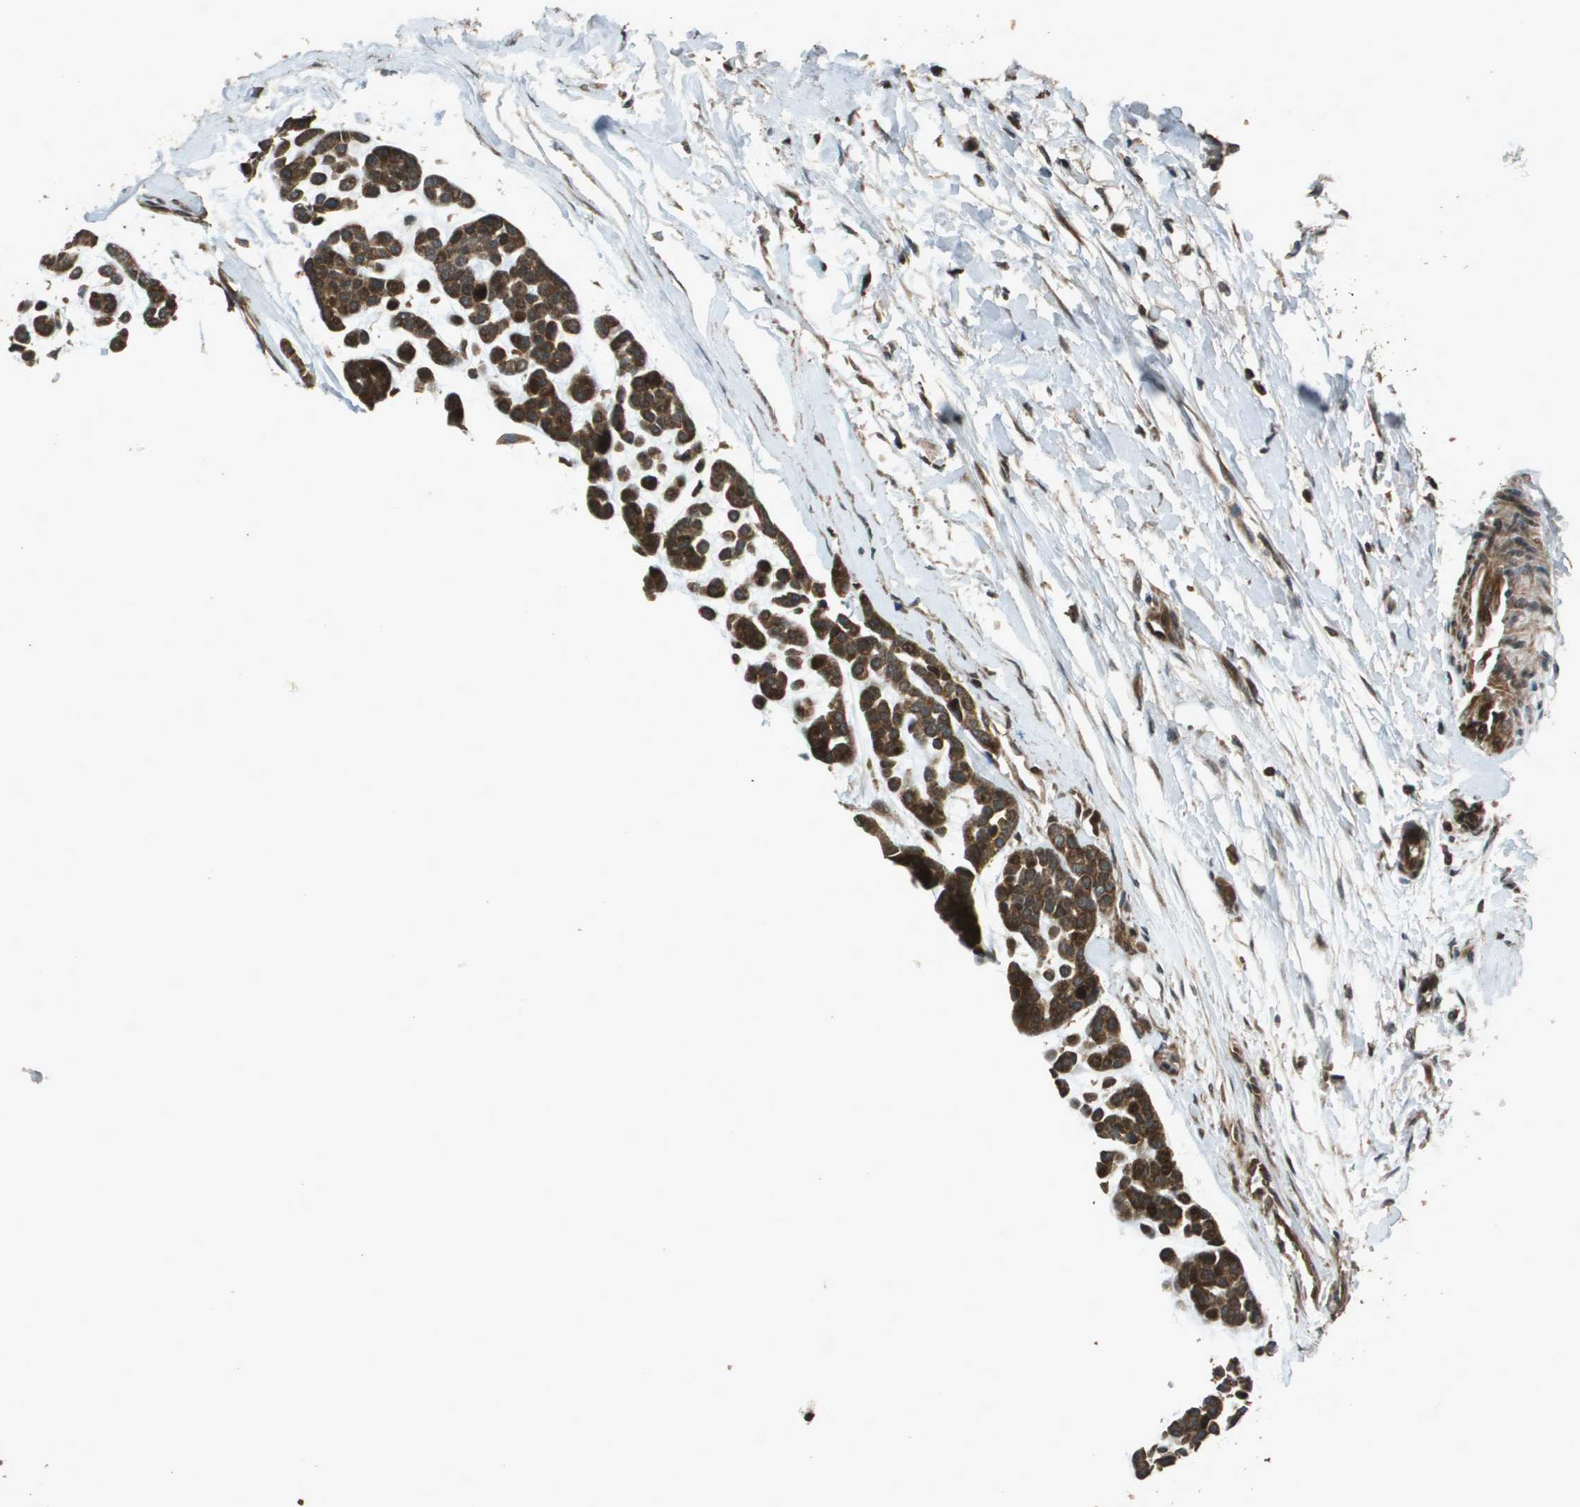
{"staining": {"intensity": "strong", "quantity": ">75%", "location": "cytoplasmic/membranous"}, "tissue": "head and neck cancer", "cell_type": "Tumor cells", "image_type": "cancer", "snomed": [{"axis": "morphology", "description": "Adenocarcinoma, NOS"}, {"axis": "morphology", "description": "Adenoma, NOS"}, {"axis": "topography", "description": "Head-Neck"}], "caption": "Immunohistochemical staining of head and neck cancer (adenoma) exhibits high levels of strong cytoplasmic/membranous protein expression in approximately >75% of tumor cells. (brown staining indicates protein expression, while blue staining denotes nuclei).", "gene": "FIG4", "patient": {"sex": "female", "age": 55}}